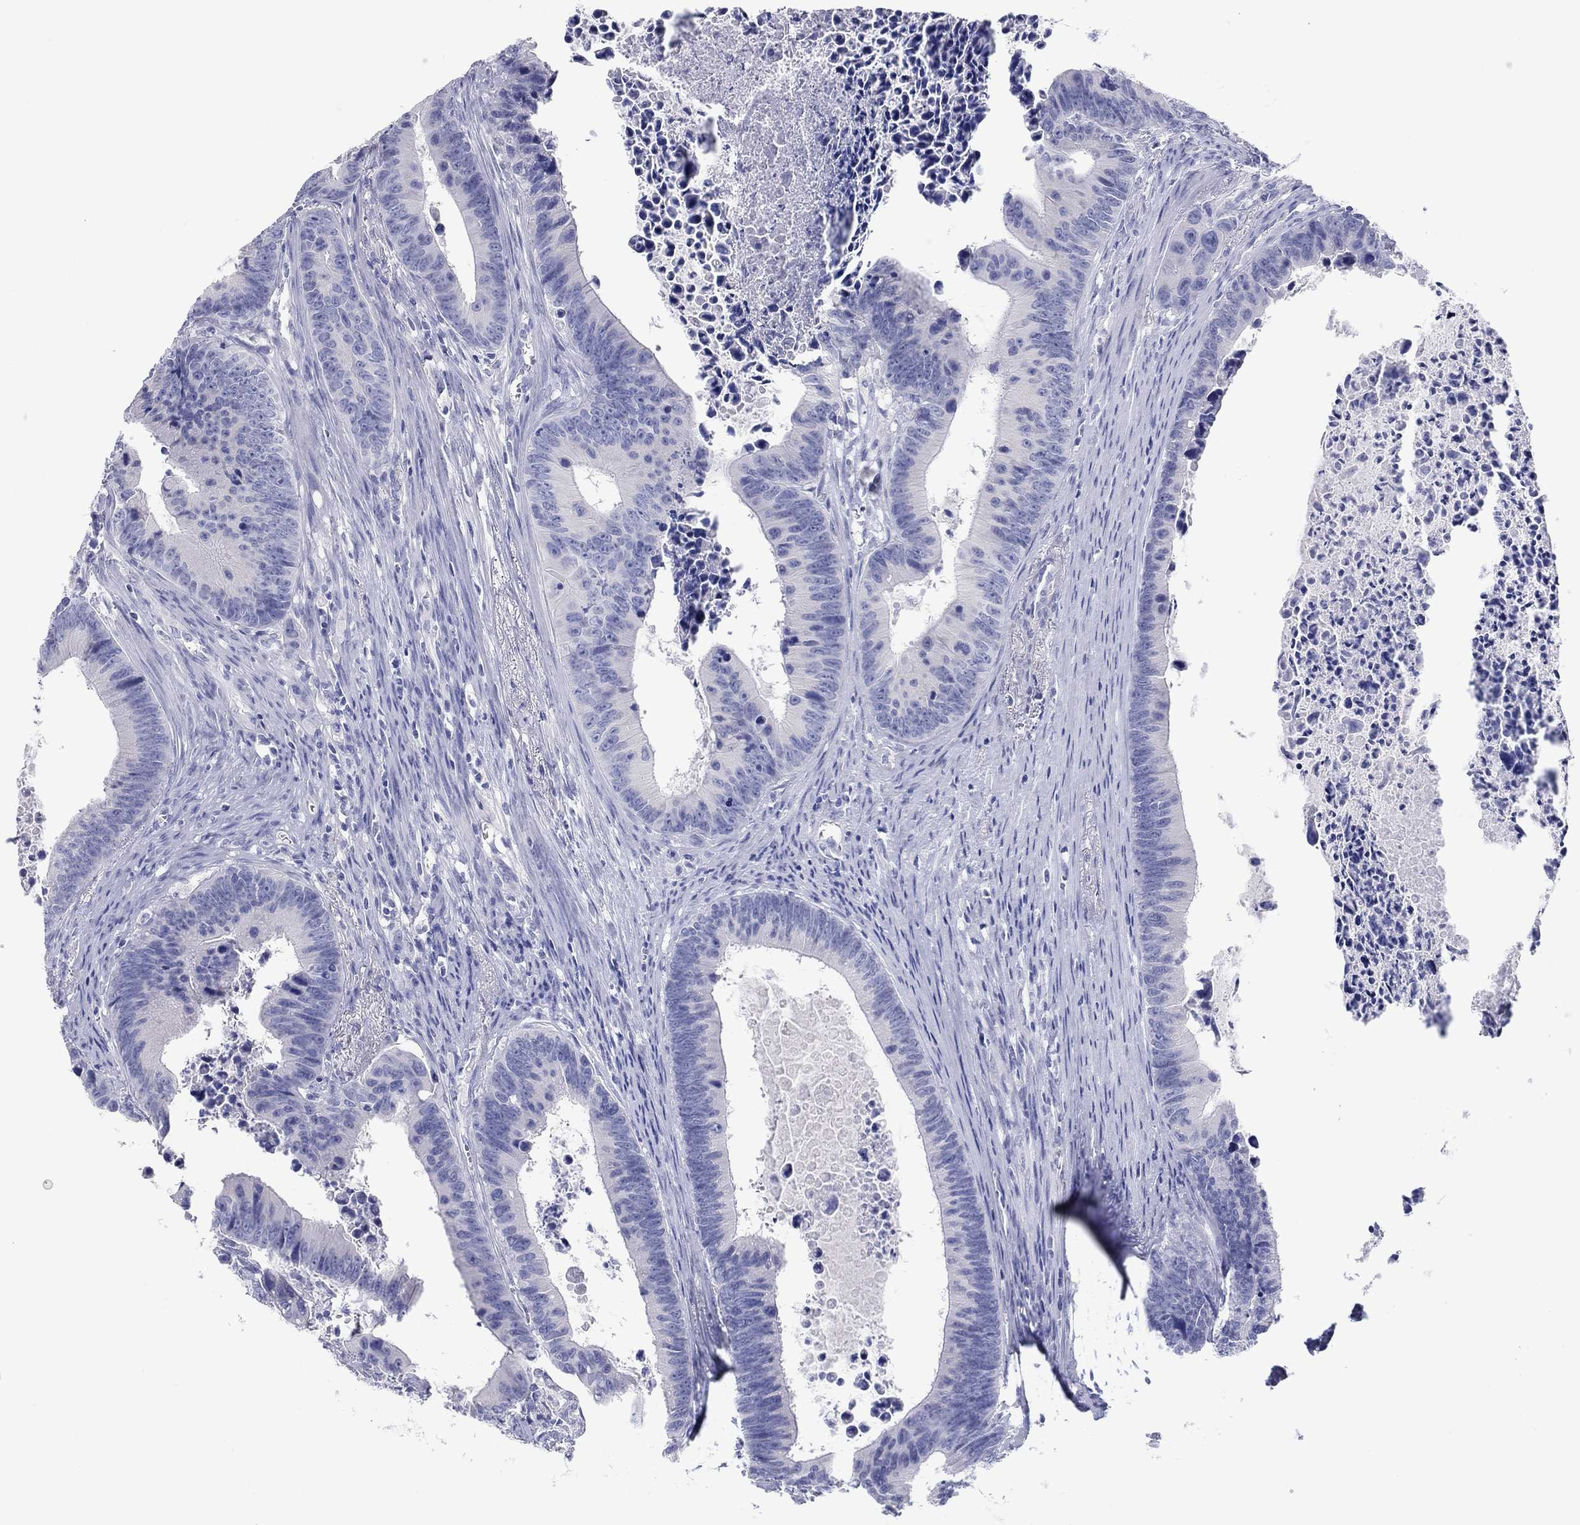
{"staining": {"intensity": "negative", "quantity": "none", "location": "none"}, "tissue": "colorectal cancer", "cell_type": "Tumor cells", "image_type": "cancer", "snomed": [{"axis": "morphology", "description": "Adenocarcinoma, NOS"}, {"axis": "topography", "description": "Colon"}], "caption": "An image of adenocarcinoma (colorectal) stained for a protein demonstrates no brown staining in tumor cells.", "gene": "ERICH3", "patient": {"sex": "female", "age": 87}}